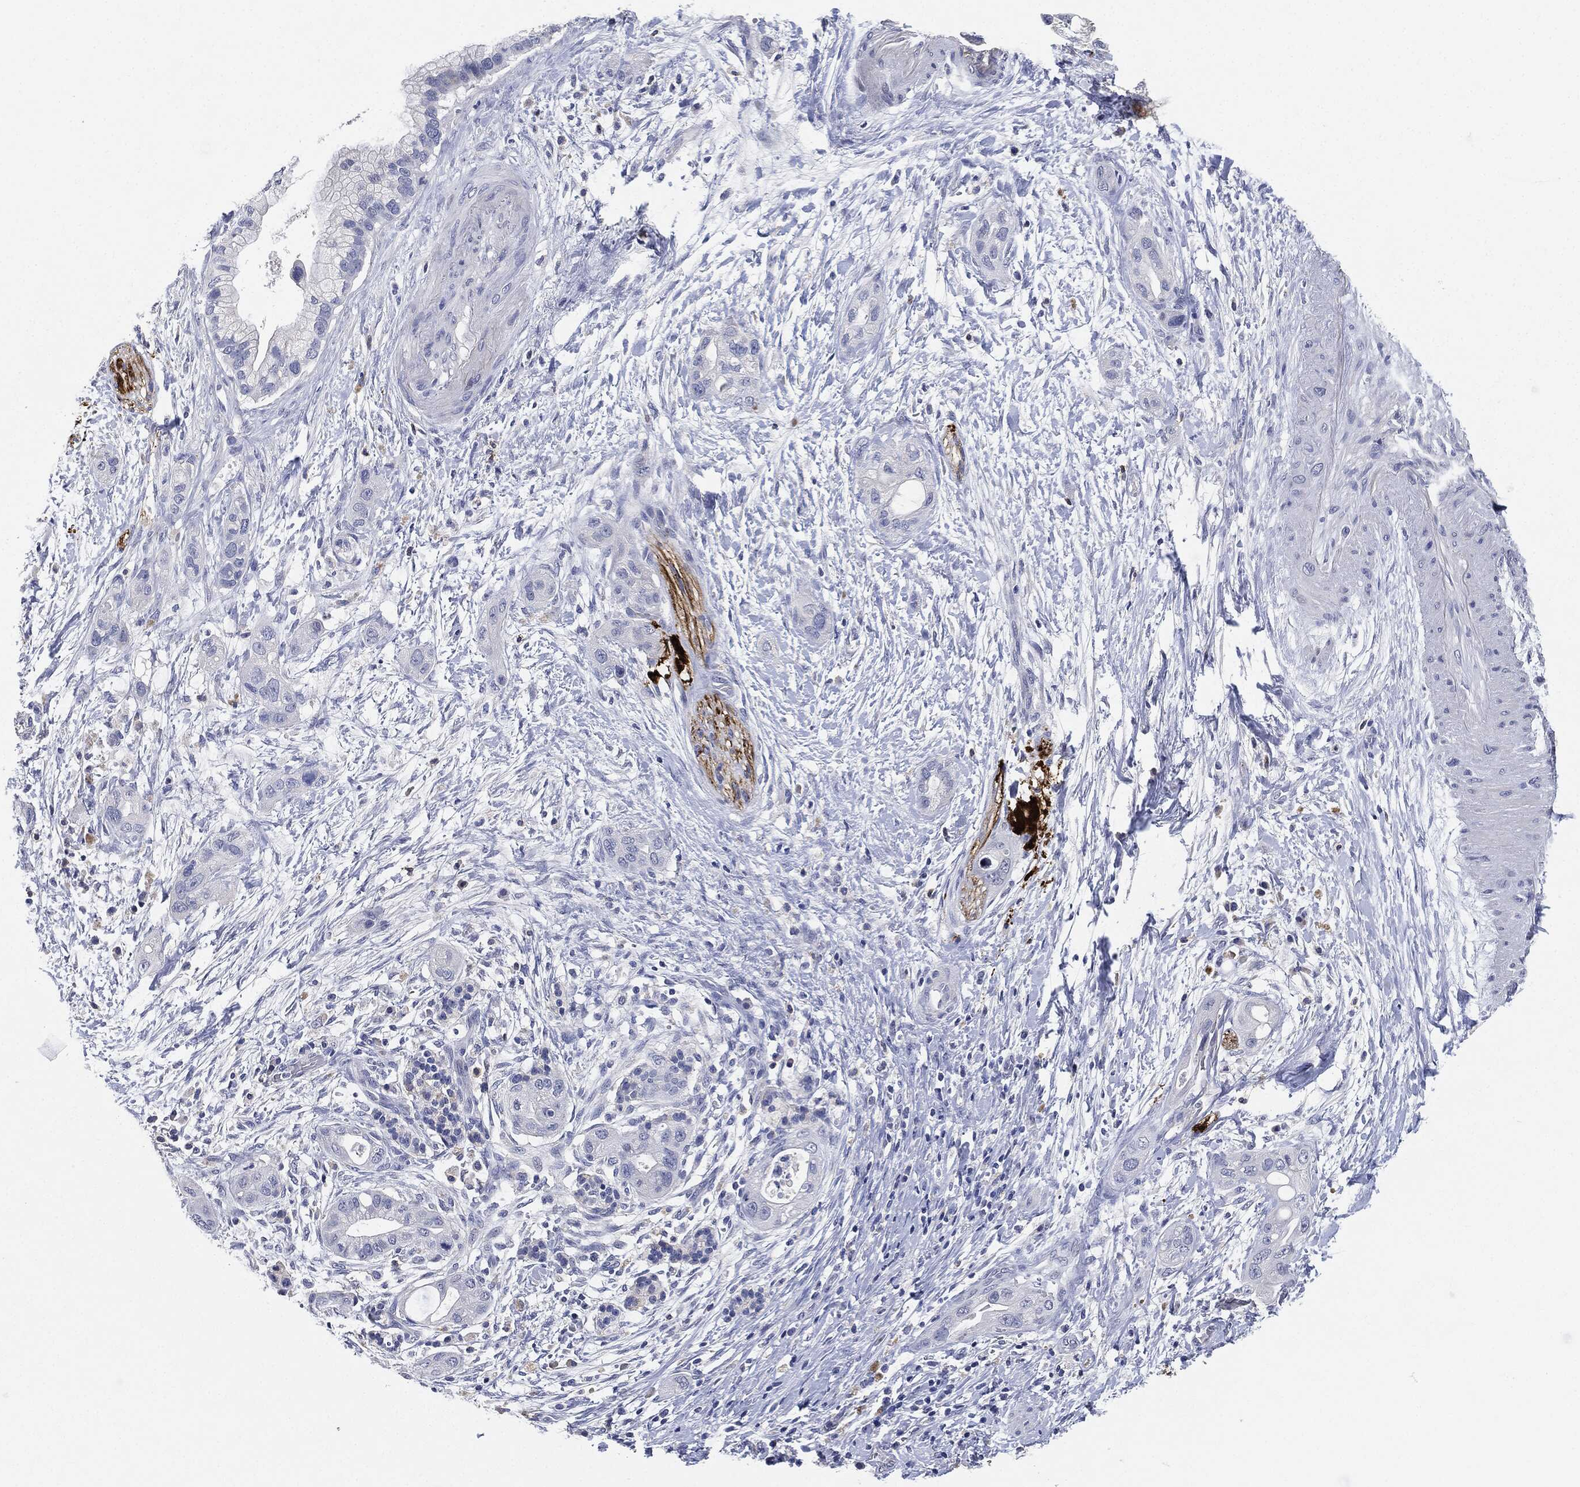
{"staining": {"intensity": "negative", "quantity": "none", "location": "none"}, "tissue": "pancreatic cancer", "cell_type": "Tumor cells", "image_type": "cancer", "snomed": [{"axis": "morphology", "description": "Adenocarcinoma, NOS"}, {"axis": "topography", "description": "Pancreas"}], "caption": "This histopathology image is of adenocarcinoma (pancreatic) stained with immunohistochemistry to label a protein in brown with the nuclei are counter-stained blue. There is no positivity in tumor cells.", "gene": "NTRK1", "patient": {"sex": "male", "age": 44}}